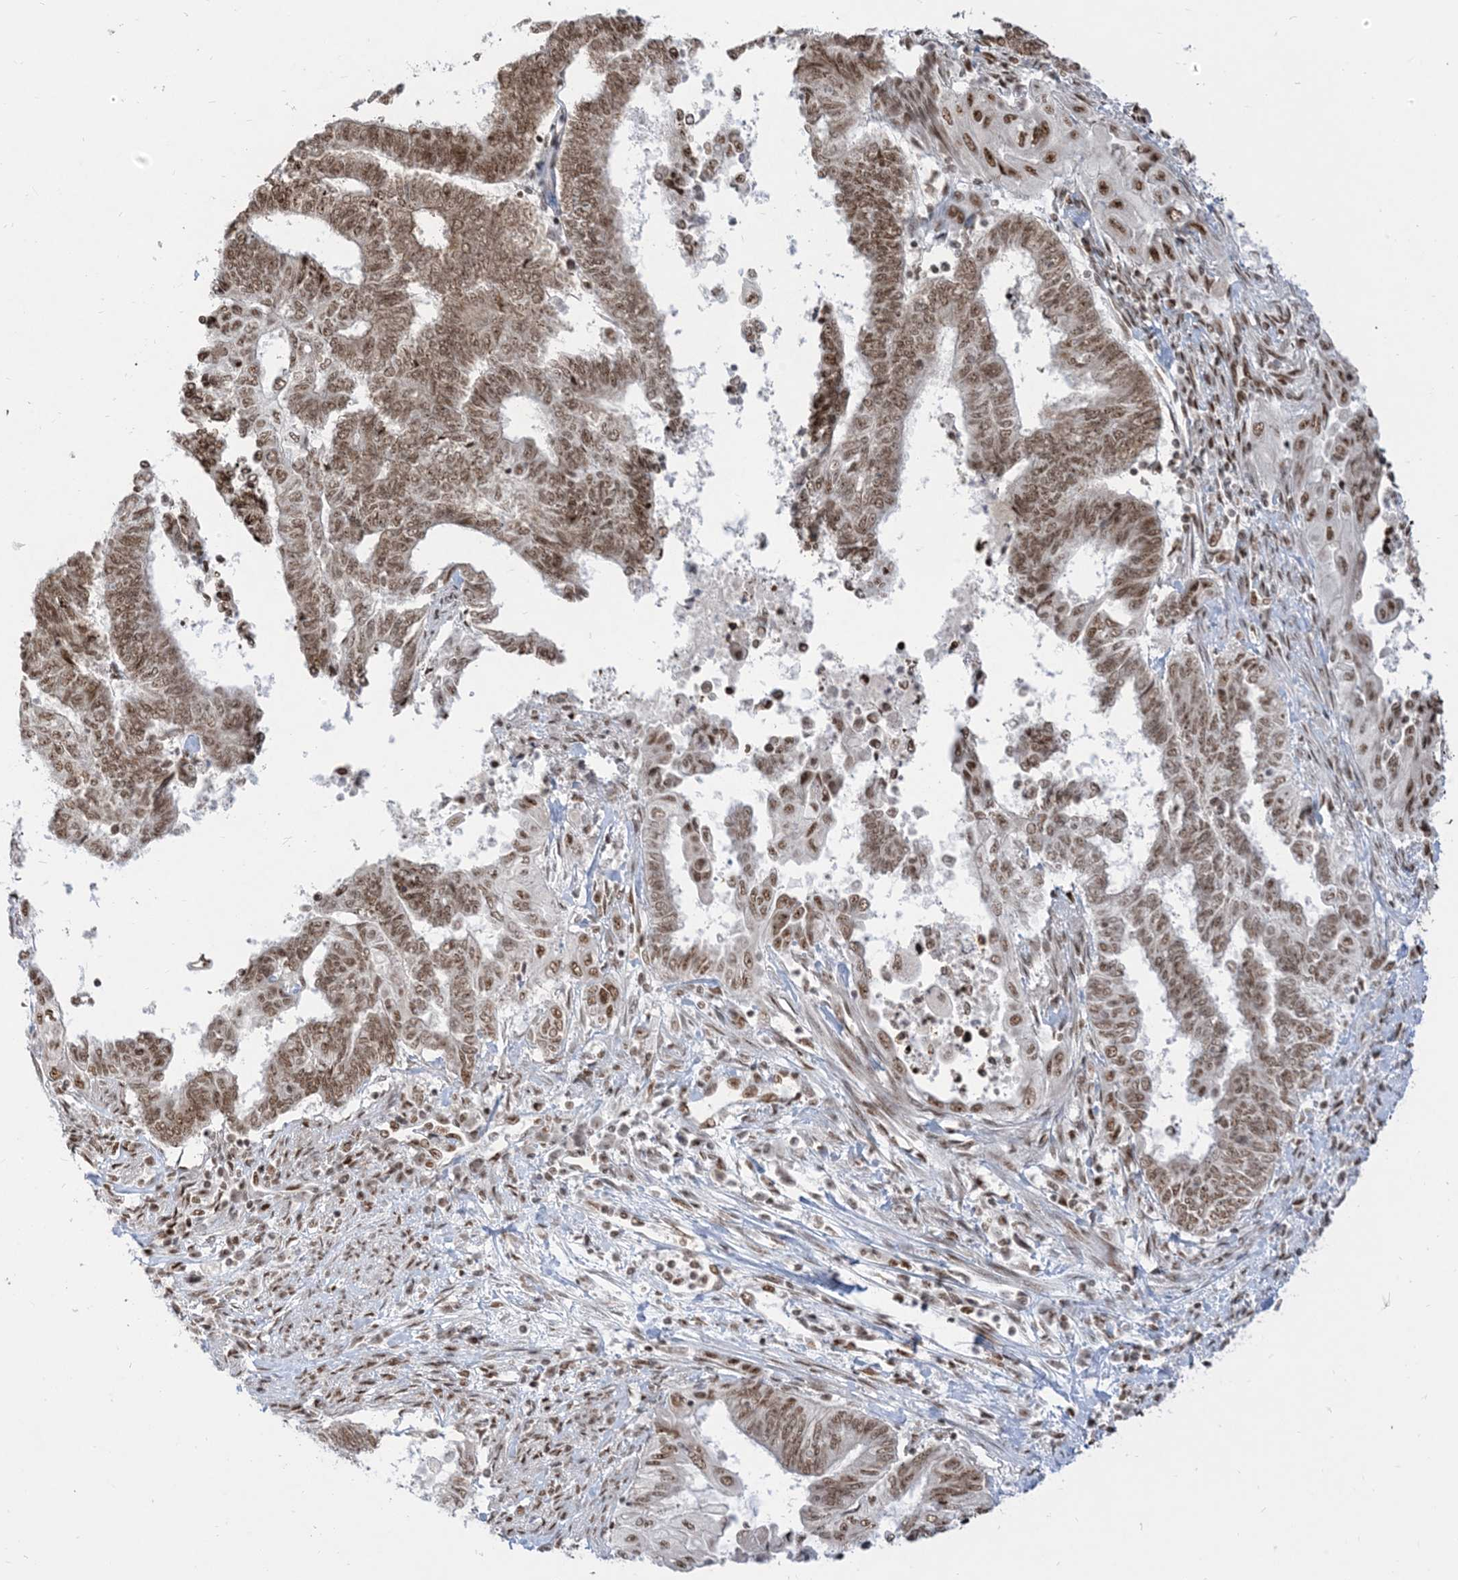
{"staining": {"intensity": "moderate", "quantity": ">75%", "location": "nuclear"}, "tissue": "endometrial cancer", "cell_type": "Tumor cells", "image_type": "cancer", "snomed": [{"axis": "morphology", "description": "Adenocarcinoma, NOS"}, {"axis": "topography", "description": "Uterus"}, {"axis": "topography", "description": "Endometrium"}], "caption": "Adenocarcinoma (endometrial) was stained to show a protein in brown. There is medium levels of moderate nuclear positivity in approximately >75% of tumor cells.", "gene": "ARGLU1", "patient": {"sex": "female", "age": 70}}